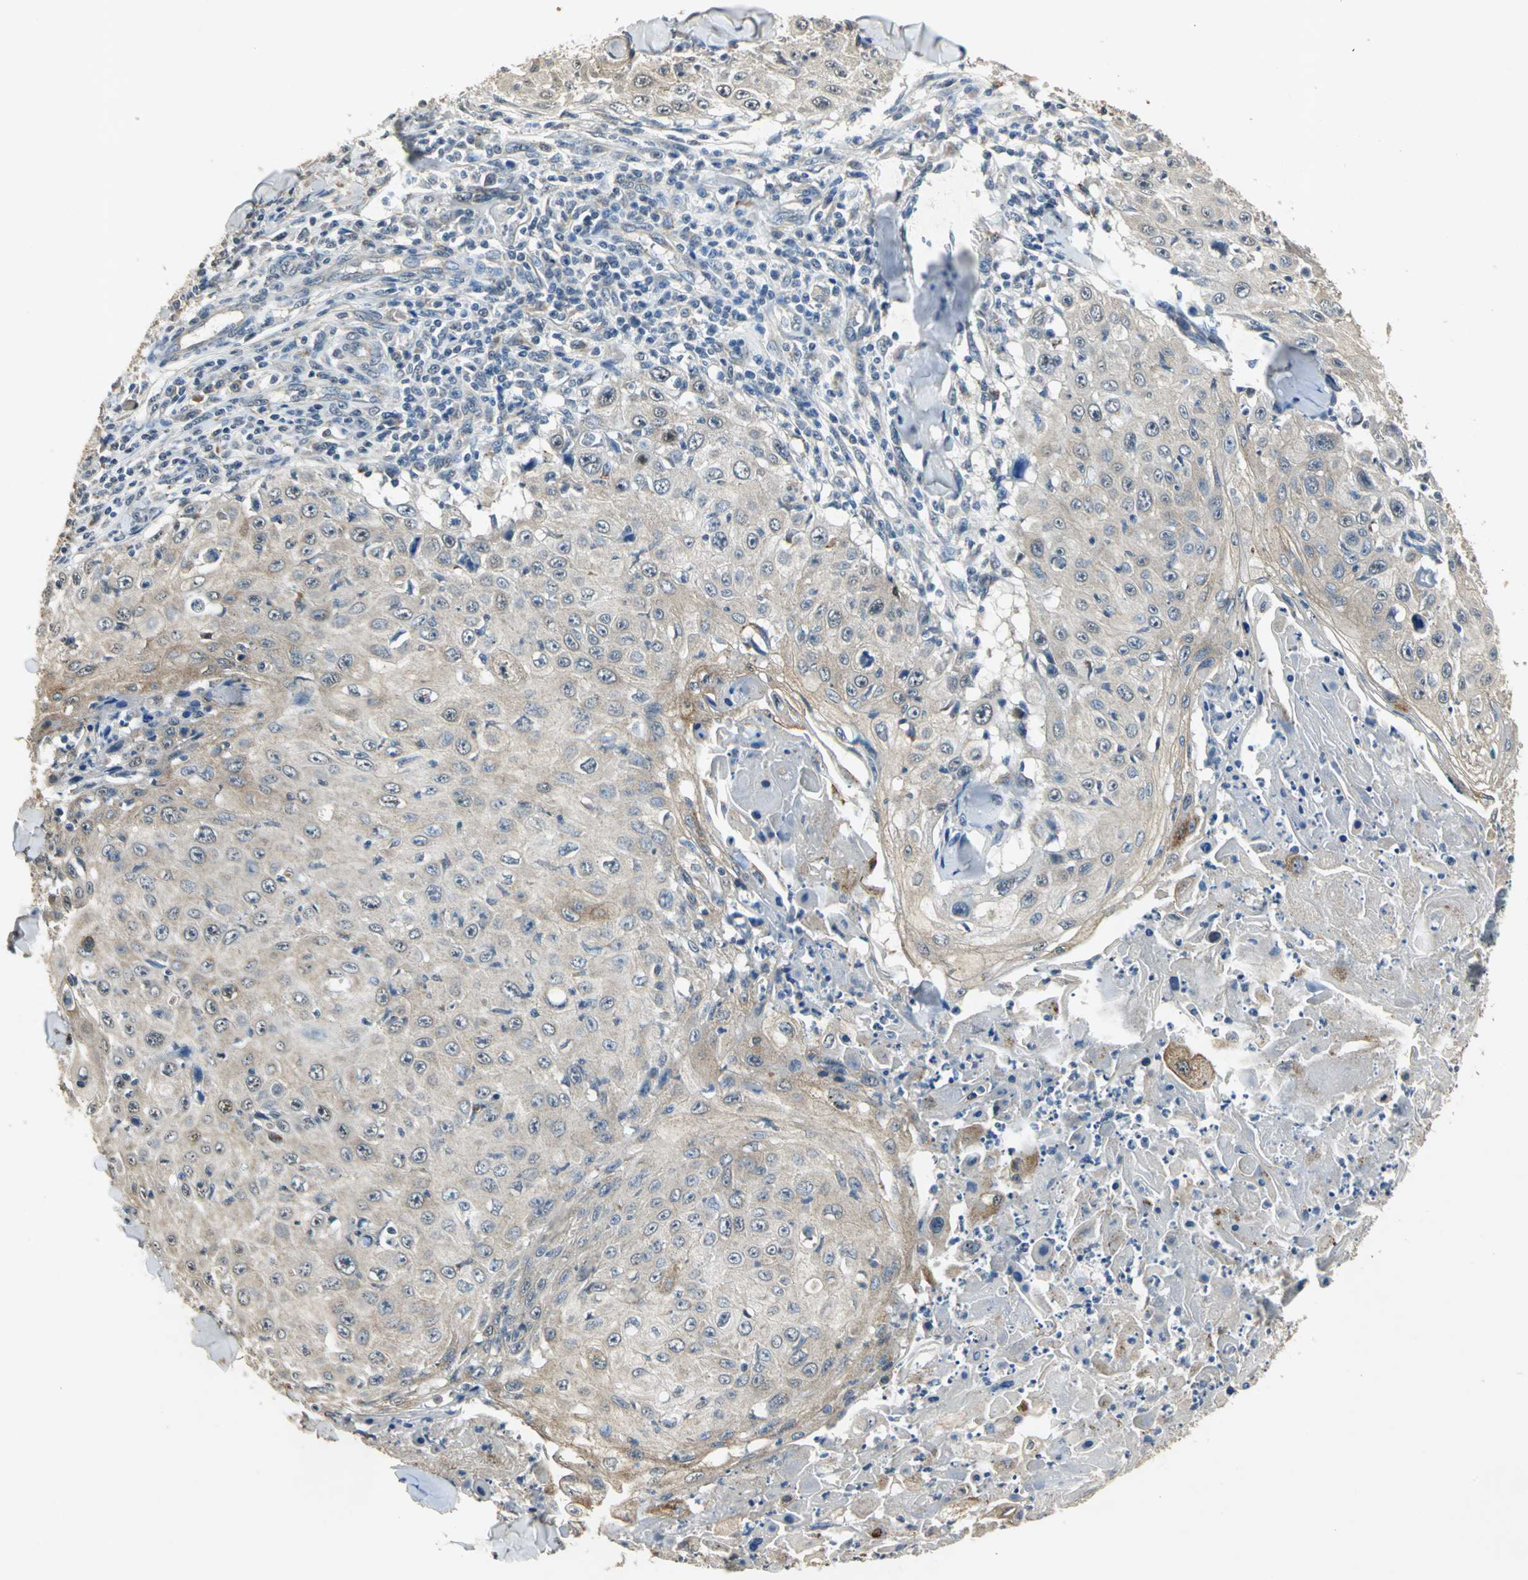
{"staining": {"intensity": "weak", "quantity": ">75%", "location": "cytoplasmic/membranous"}, "tissue": "skin cancer", "cell_type": "Tumor cells", "image_type": "cancer", "snomed": [{"axis": "morphology", "description": "Squamous cell carcinoma, NOS"}, {"axis": "topography", "description": "Skin"}], "caption": "A high-resolution image shows IHC staining of skin cancer (squamous cell carcinoma), which displays weak cytoplasmic/membranous staining in approximately >75% of tumor cells.", "gene": "OCLN", "patient": {"sex": "male", "age": 86}}